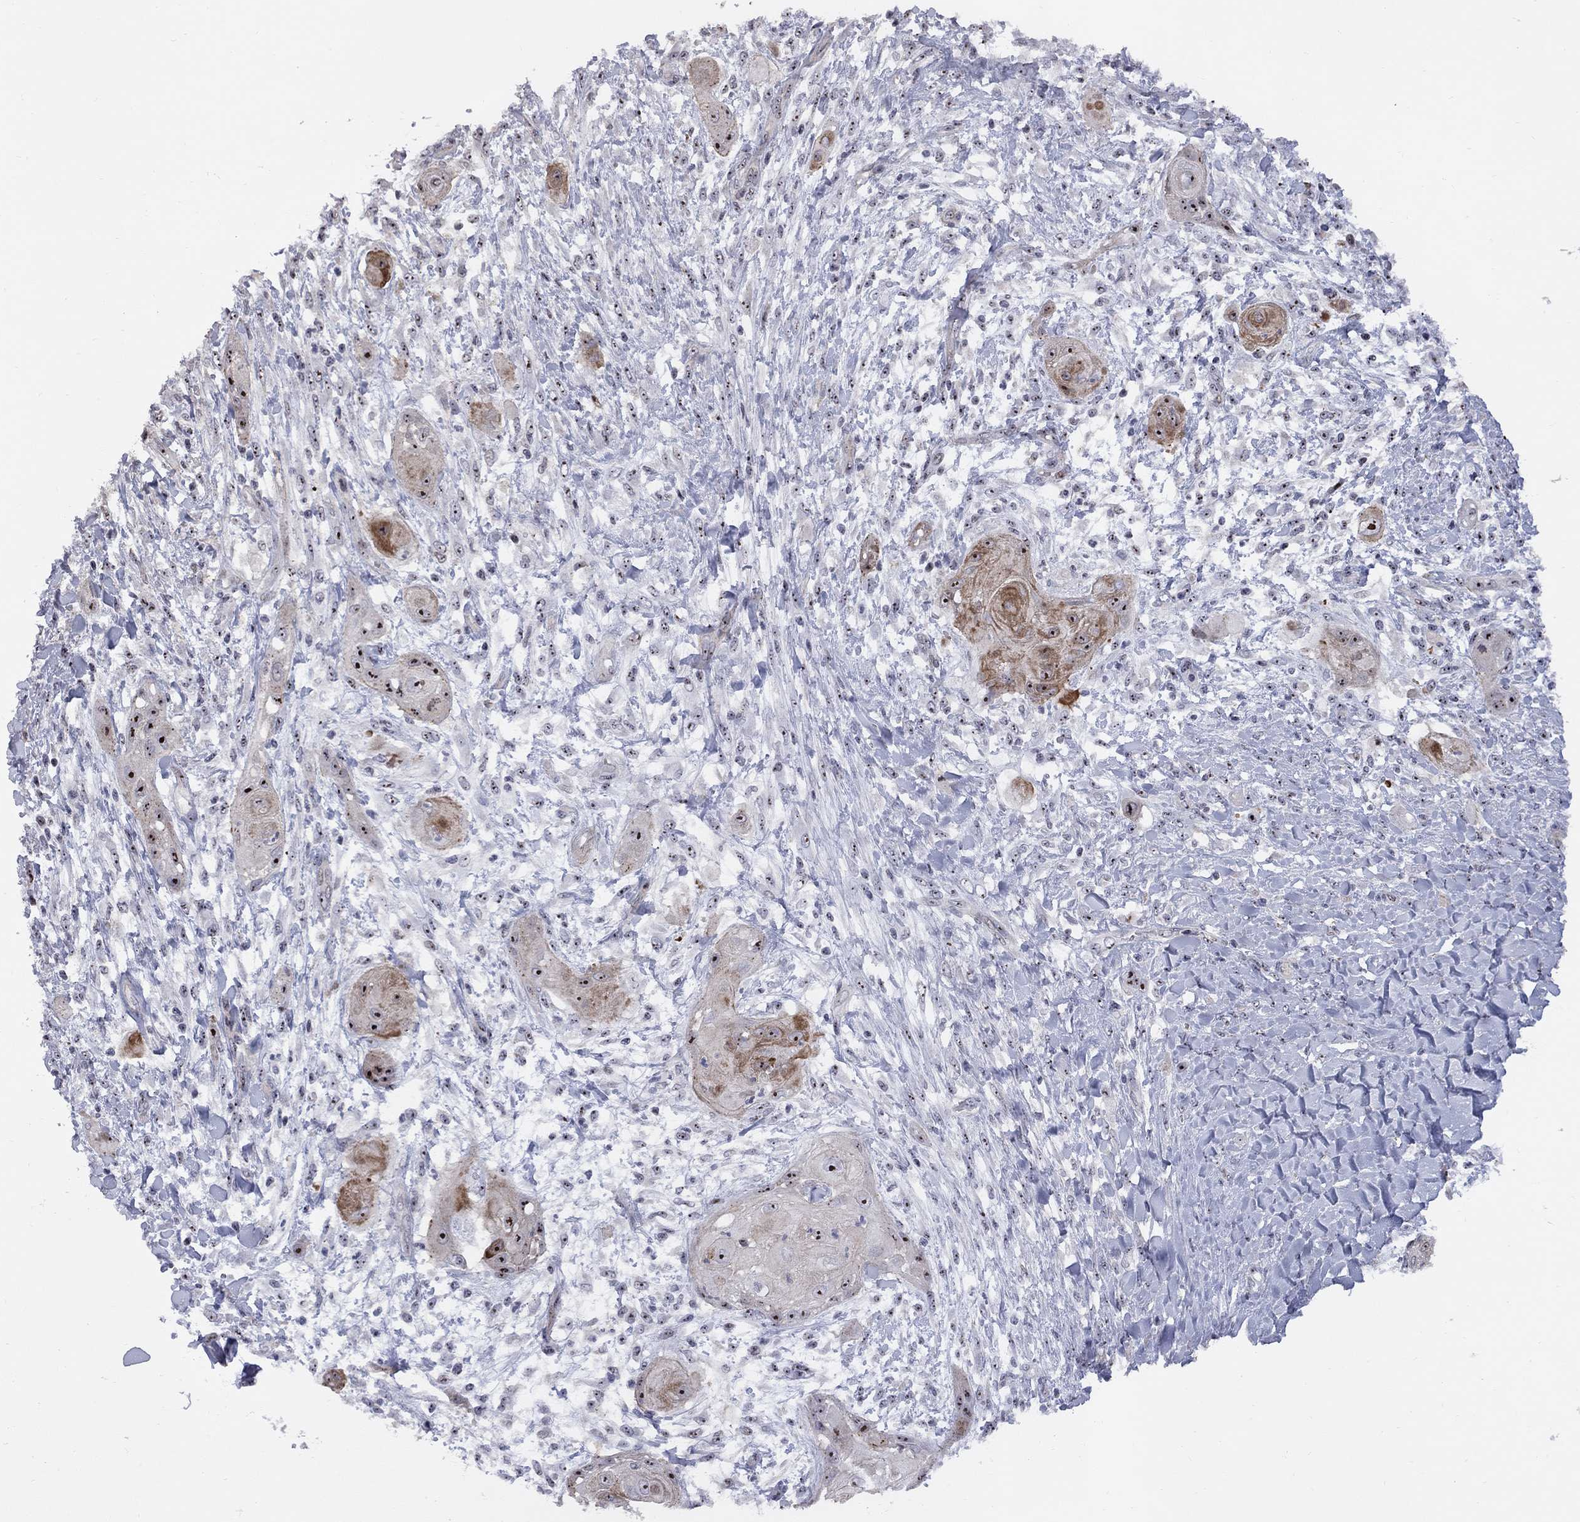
{"staining": {"intensity": "strong", "quantity": "25%-75%", "location": "nuclear"}, "tissue": "skin cancer", "cell_type": "Tumor cells", "image_type": "cancer", "snomed": [{"axis": "morphology", "description": "Squamous cell carcinoma, NOS"}, {"axis": "topography", "description": "Skin"}], "caption": "Skin cancer tissue shows strong nuclear positivity in approximately 25%-75% of tumor cells, visualized by immunohistochemistry.", "gene": "DHX33", "patient": {"sex": "male", "age": 62}}